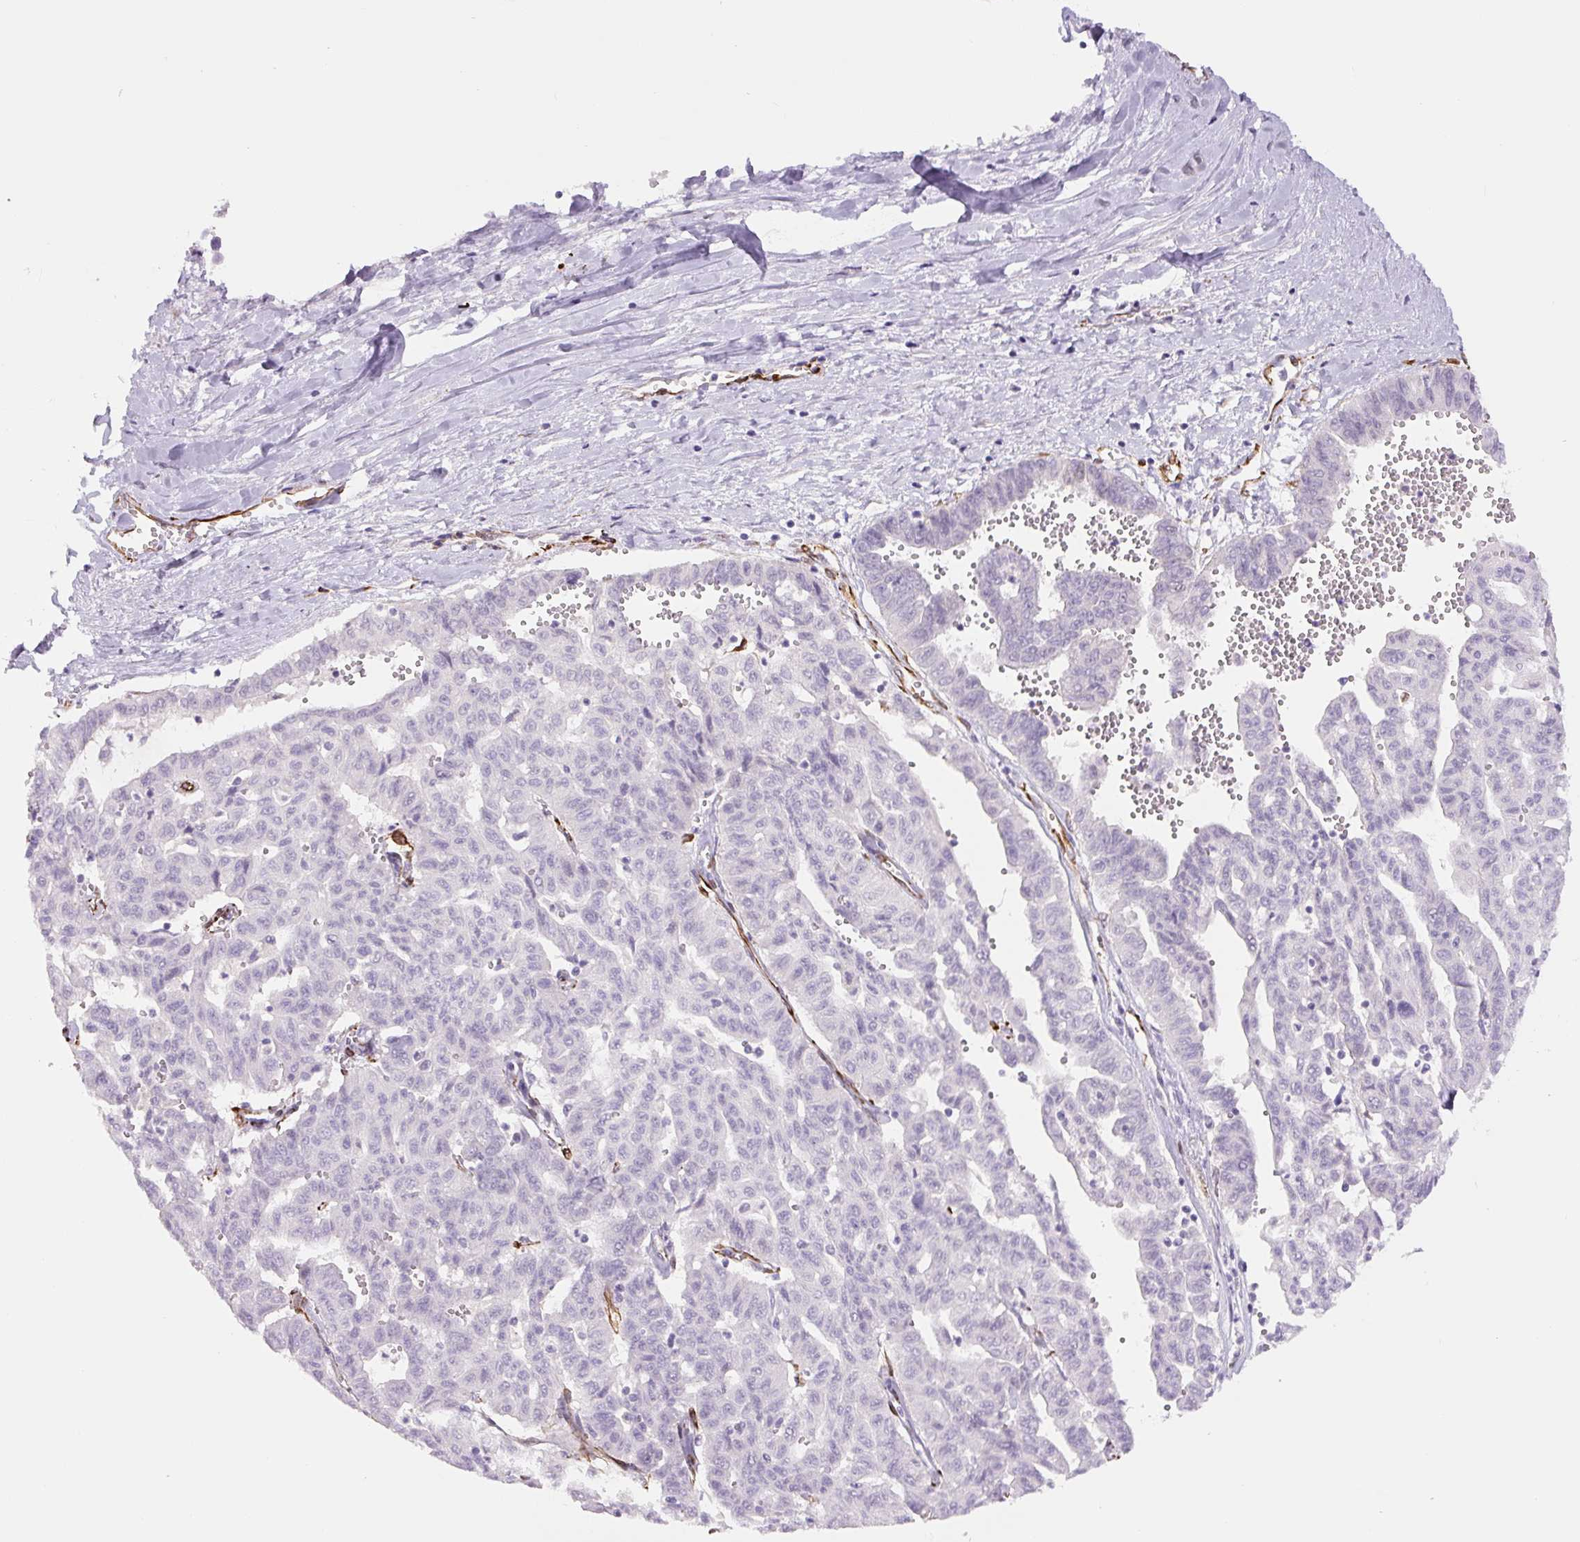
{"staining": {"intensity": "negative", "quantity": "none", "location": "none"}, "tissue": "liver cancer", "cell_type": "Tumor cells", "image_type": "cancer", "snomed": [{"axis": "morphology", "description": "Cholangiocarcinoma"}, {"axis": "topography", "description": "Liver"}], "caption": "Image shows no significant protein positivity in tumor cells of liver cancer (cholangiocarcinoma).", "gene": "NES", "patient": {"sex": "female", "age": 77}}